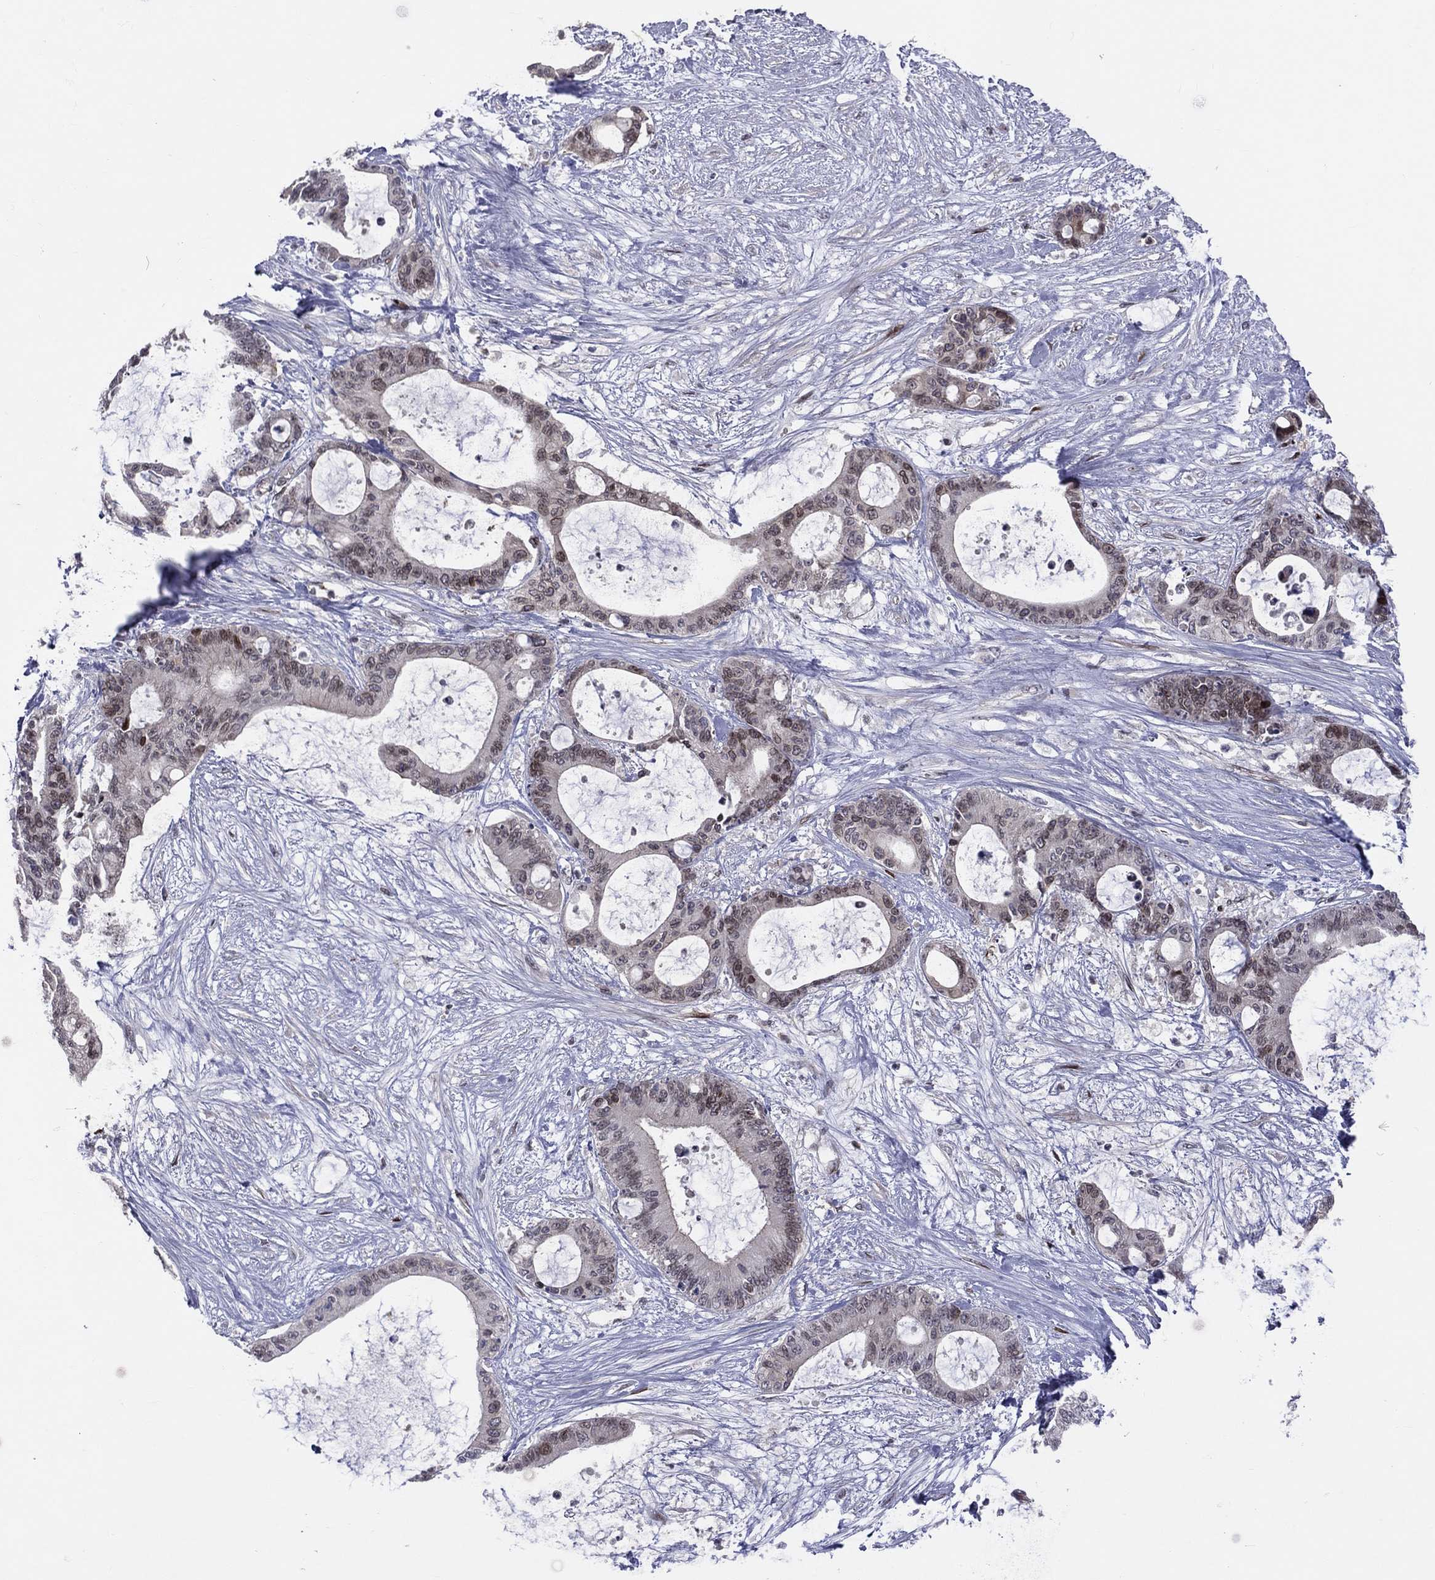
{"staining": {"intensity": "moderate", "quantity": "<25%", "location": "nuclear"}, "tissue": "liver cancer", "cell_type": "Tumor cells", "image_type": "cancer", "snomed": [{"axis": "morphology", "description": "Normal tissue, NOS"}, {"axis": "morphology", "description": "Cholangiocarcinoma"}, {"axis": "topography", "description": "Liver"}, {"axis": "topography", "description": "Peripheral nerve tissue"}], "caption": "There is low levels of moderate nuclear staining in tumor cells of cholangiocarcinoma (liver), as demonstrated by immunohistochemical staining (brown color).", "gene": "DBF4B", "patient": {"sex": "female", "age": 73}}